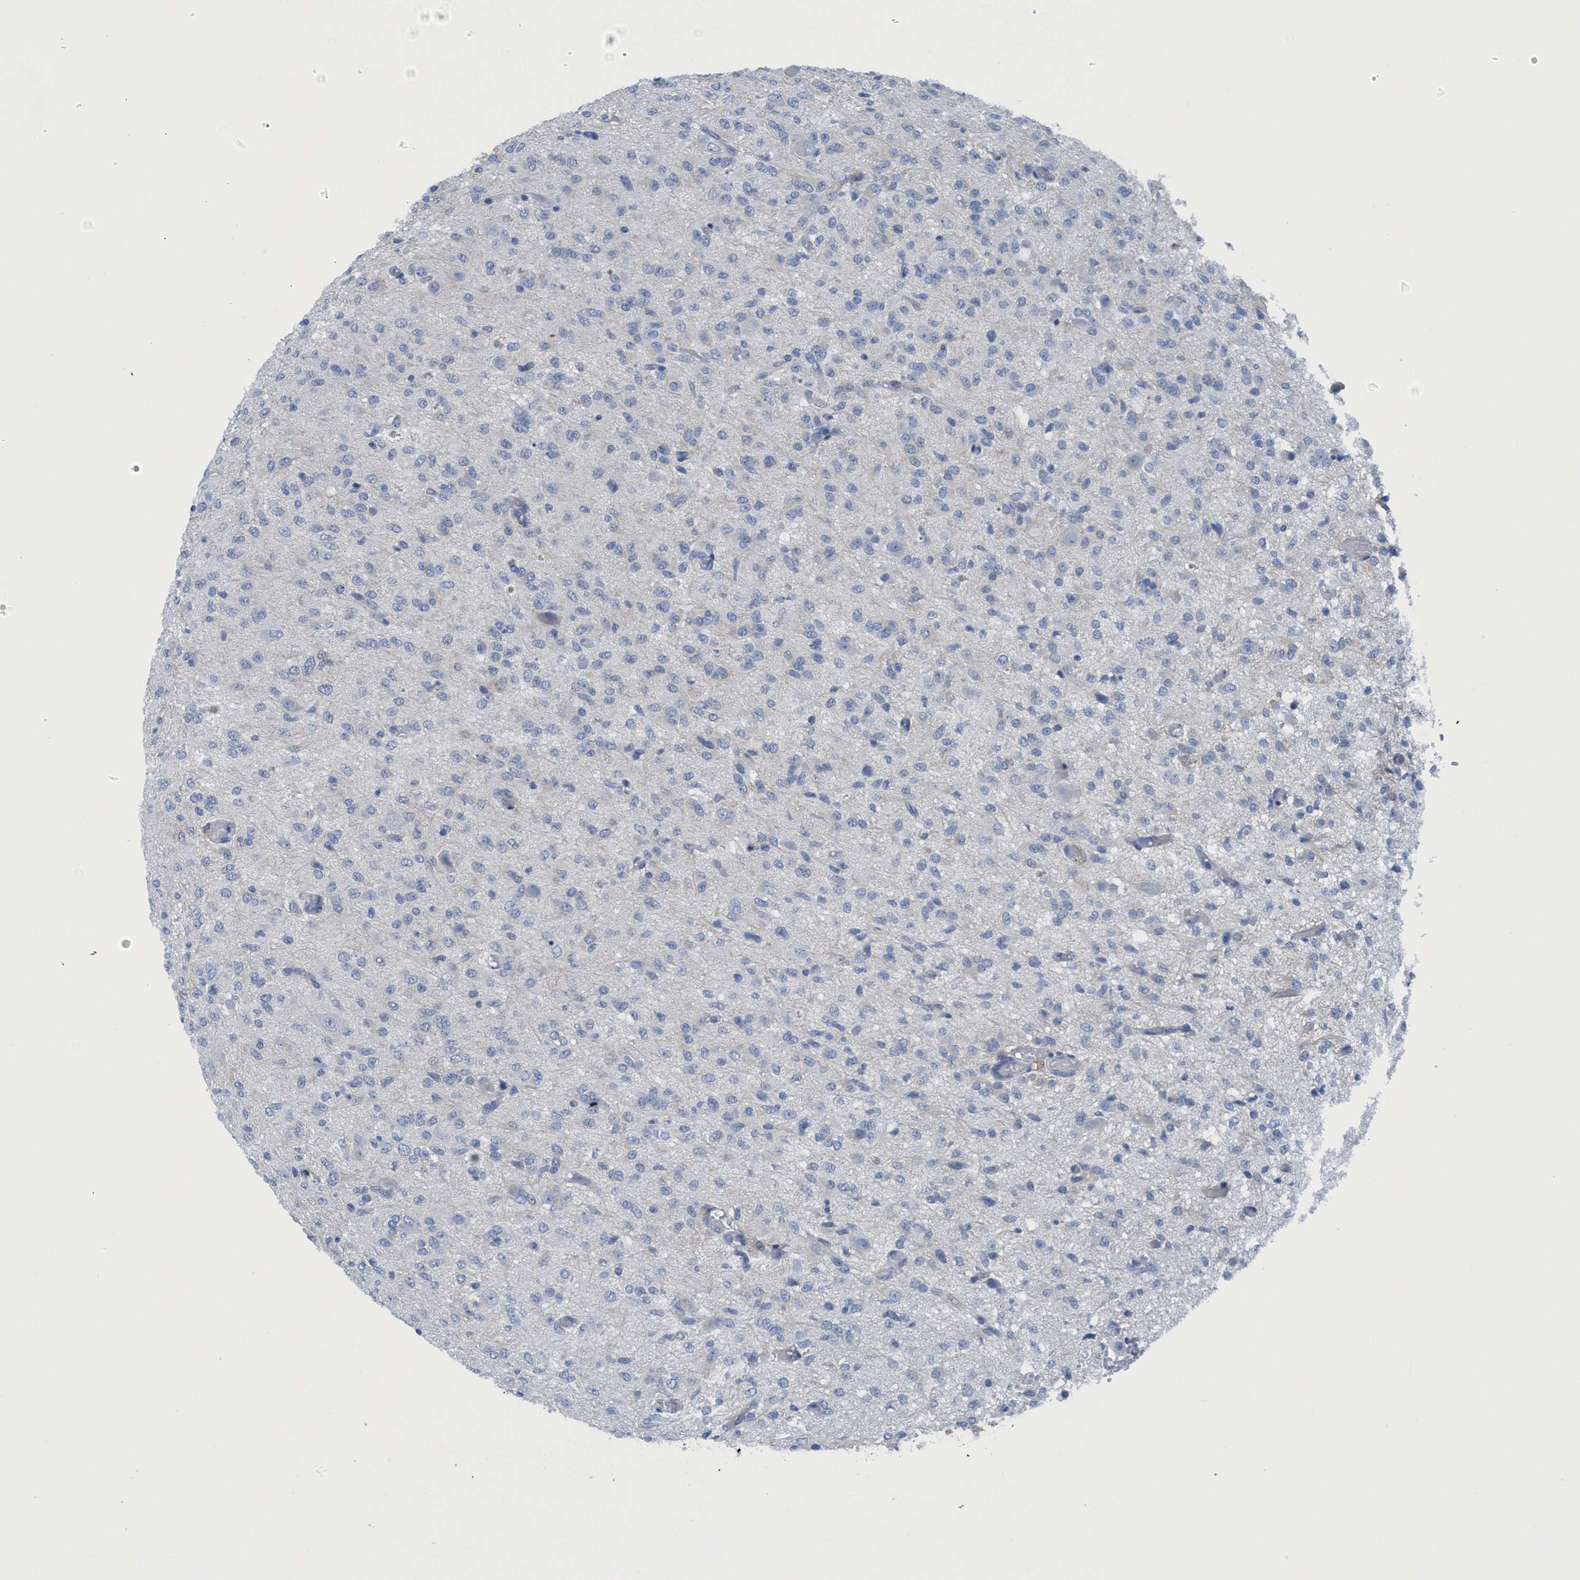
{"staining": {"intensity": "negative", "quantity": "none", "location": "none"}, "tissue": "glioma", "cell_type": "Tumor cells", "image_type": "cancer", "snomed": [{"axis": "morphology", "description": "Glioma, malignant, High grade"}, {"axis": "topography", "description": "Brain"}], "caption": "Protein analysis of malignant glioma (high-grade) reveals no significant staining in tumor cells.", "gene": "DNAI1", "patient": {"sex": "female", "age": 59}}